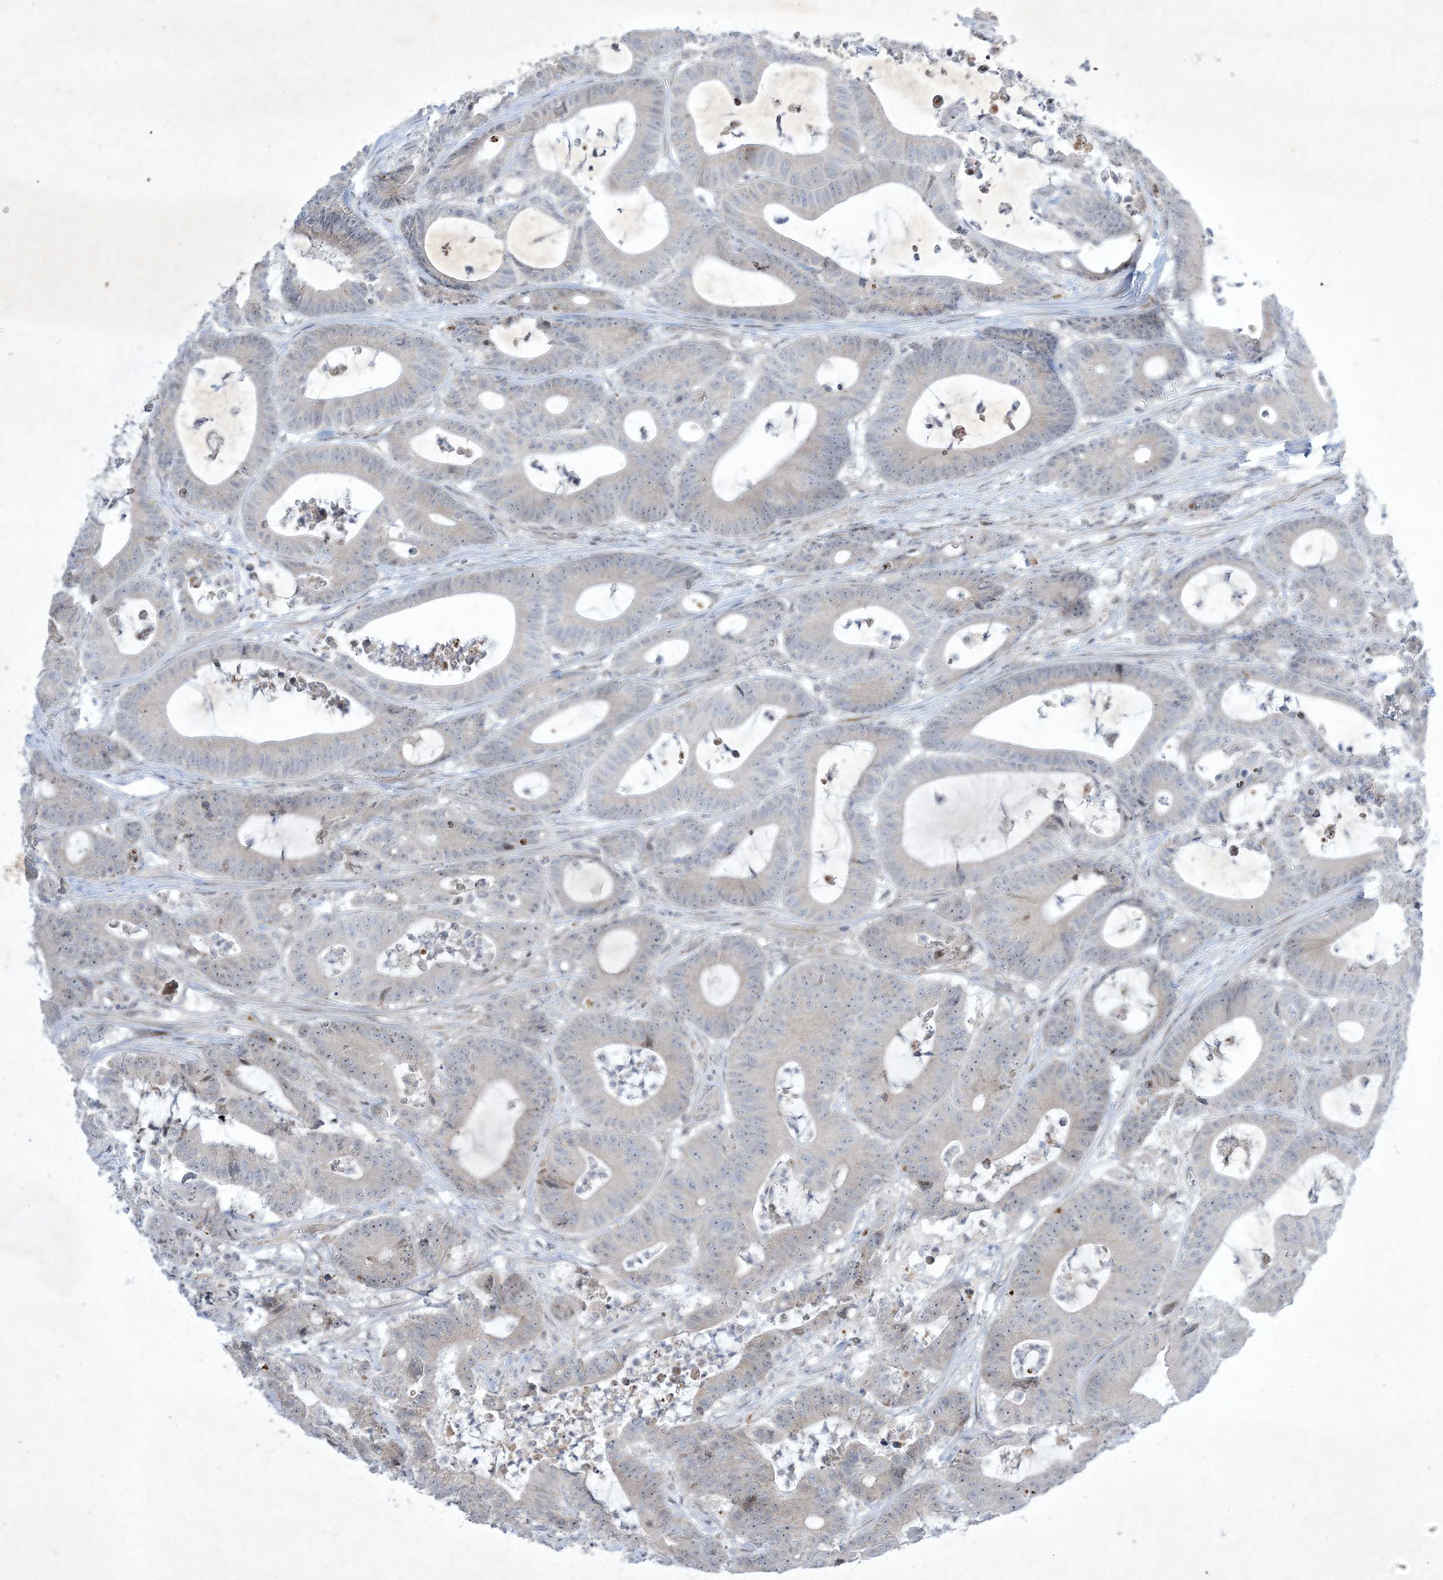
{"staining": {"intensity": "negative", "quantity": "none", "location": "none"}, "tissue": "colorectal cancer", "cell_type": "Tumor cells", "image_type": "cancer", "snomed": [{"axis": "morphology", "description": "Adenocarcinoma, NOS"}, {"axis": "topography", "description": "Colon"}], "caption": "This is a image of immunohistochemistry (IHC) staining of colorectal cancer (adenocarcinoma), which shows no positivity in tumor cells.", "gene": "SOGA3", "patient": {"sex": "female", "age": 84}}